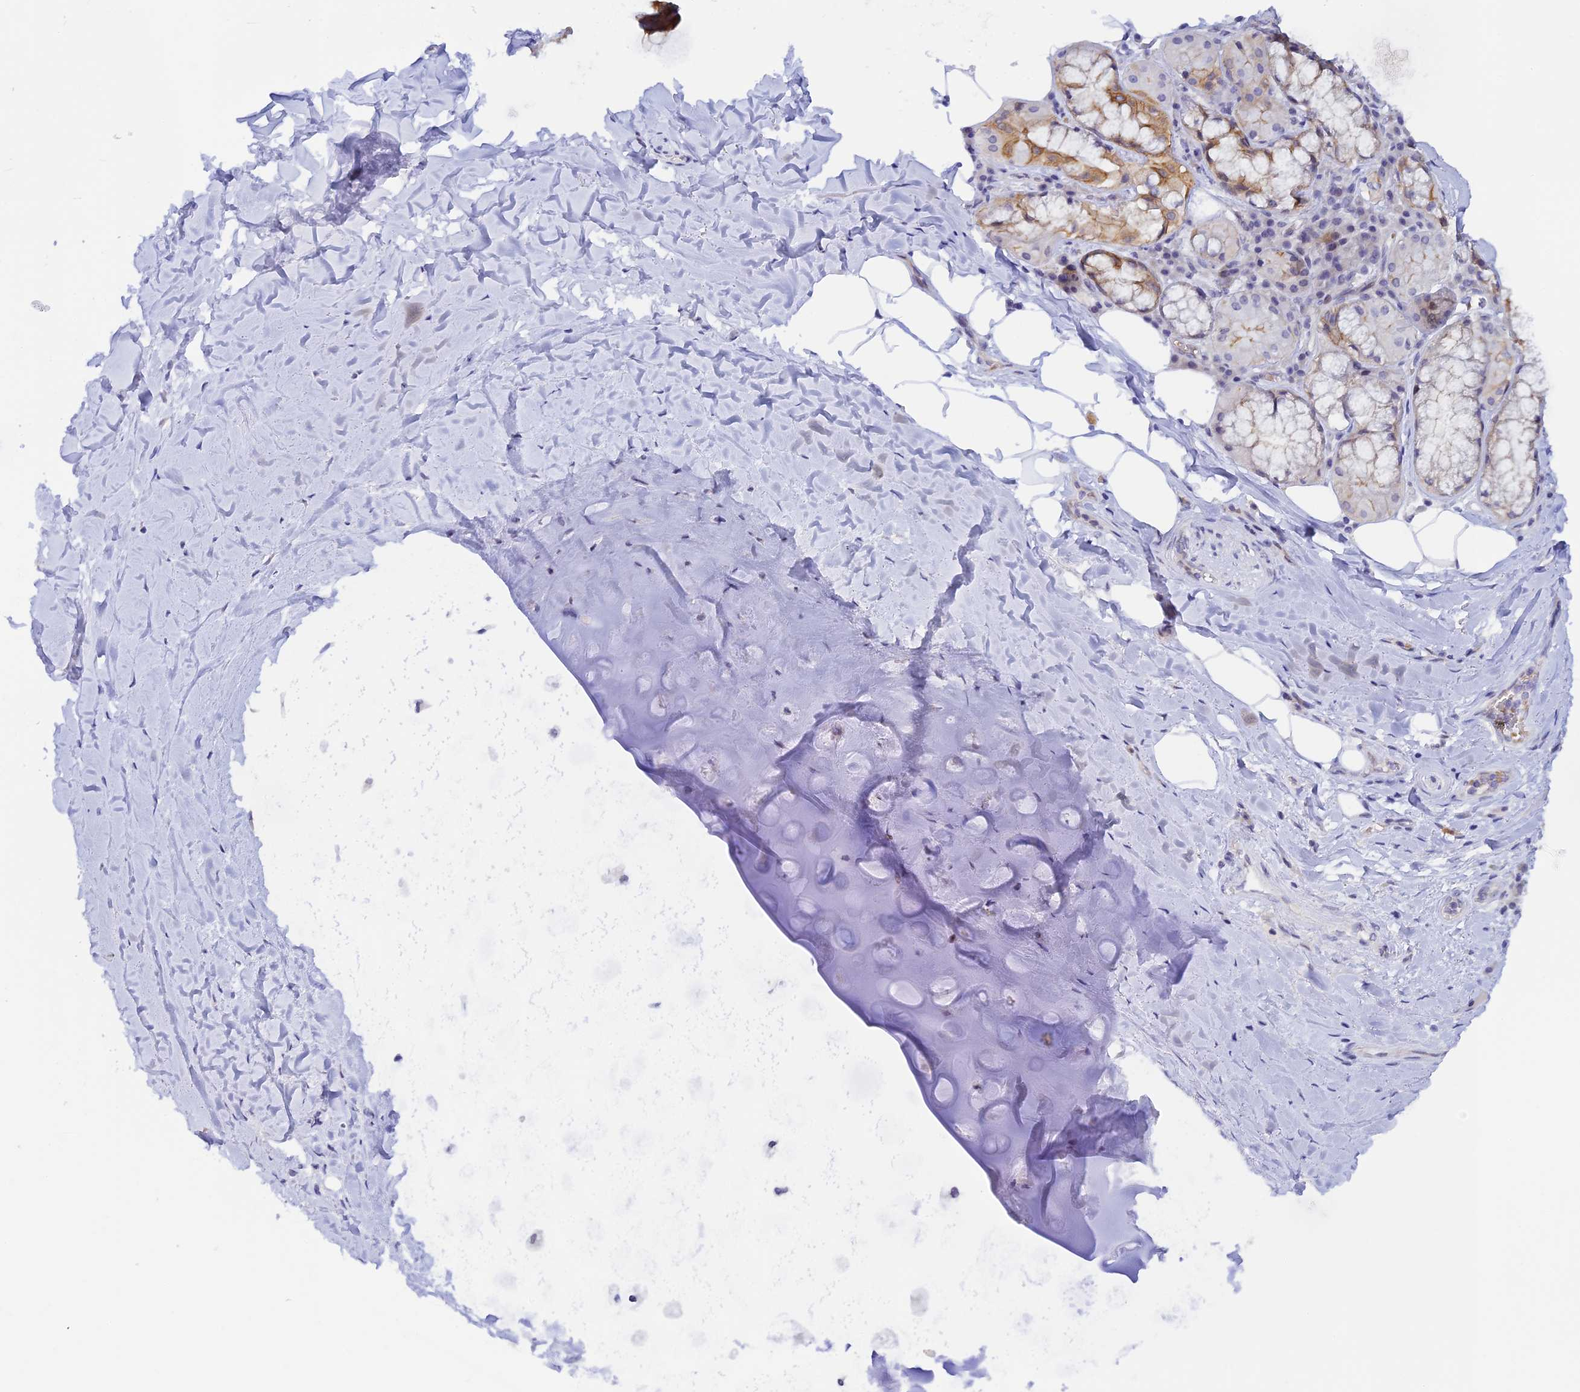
{"staining": {"intensity": "negative", "quantity": "none", "location": "none"}, "tissue": "adipose tissue", "cell_type": "Adipocytes", "image_type": "normal", "snomed": [{"axis": "morphology", "description": "Normal tissue, NOS"}, {"axis": "topography", "description": "Lymph node"}, {"axis": "topography", "description": "Cartilage tissue"}, {"axis": "topography", "description": "Bronchus"}], "caption": "Human adipose tissue stained for a protein using immunohistochemistry demonstrates no expression in adipocytes.", "gene": "RASGEF1B", "patient": {"sex": "male", "age": 63}}